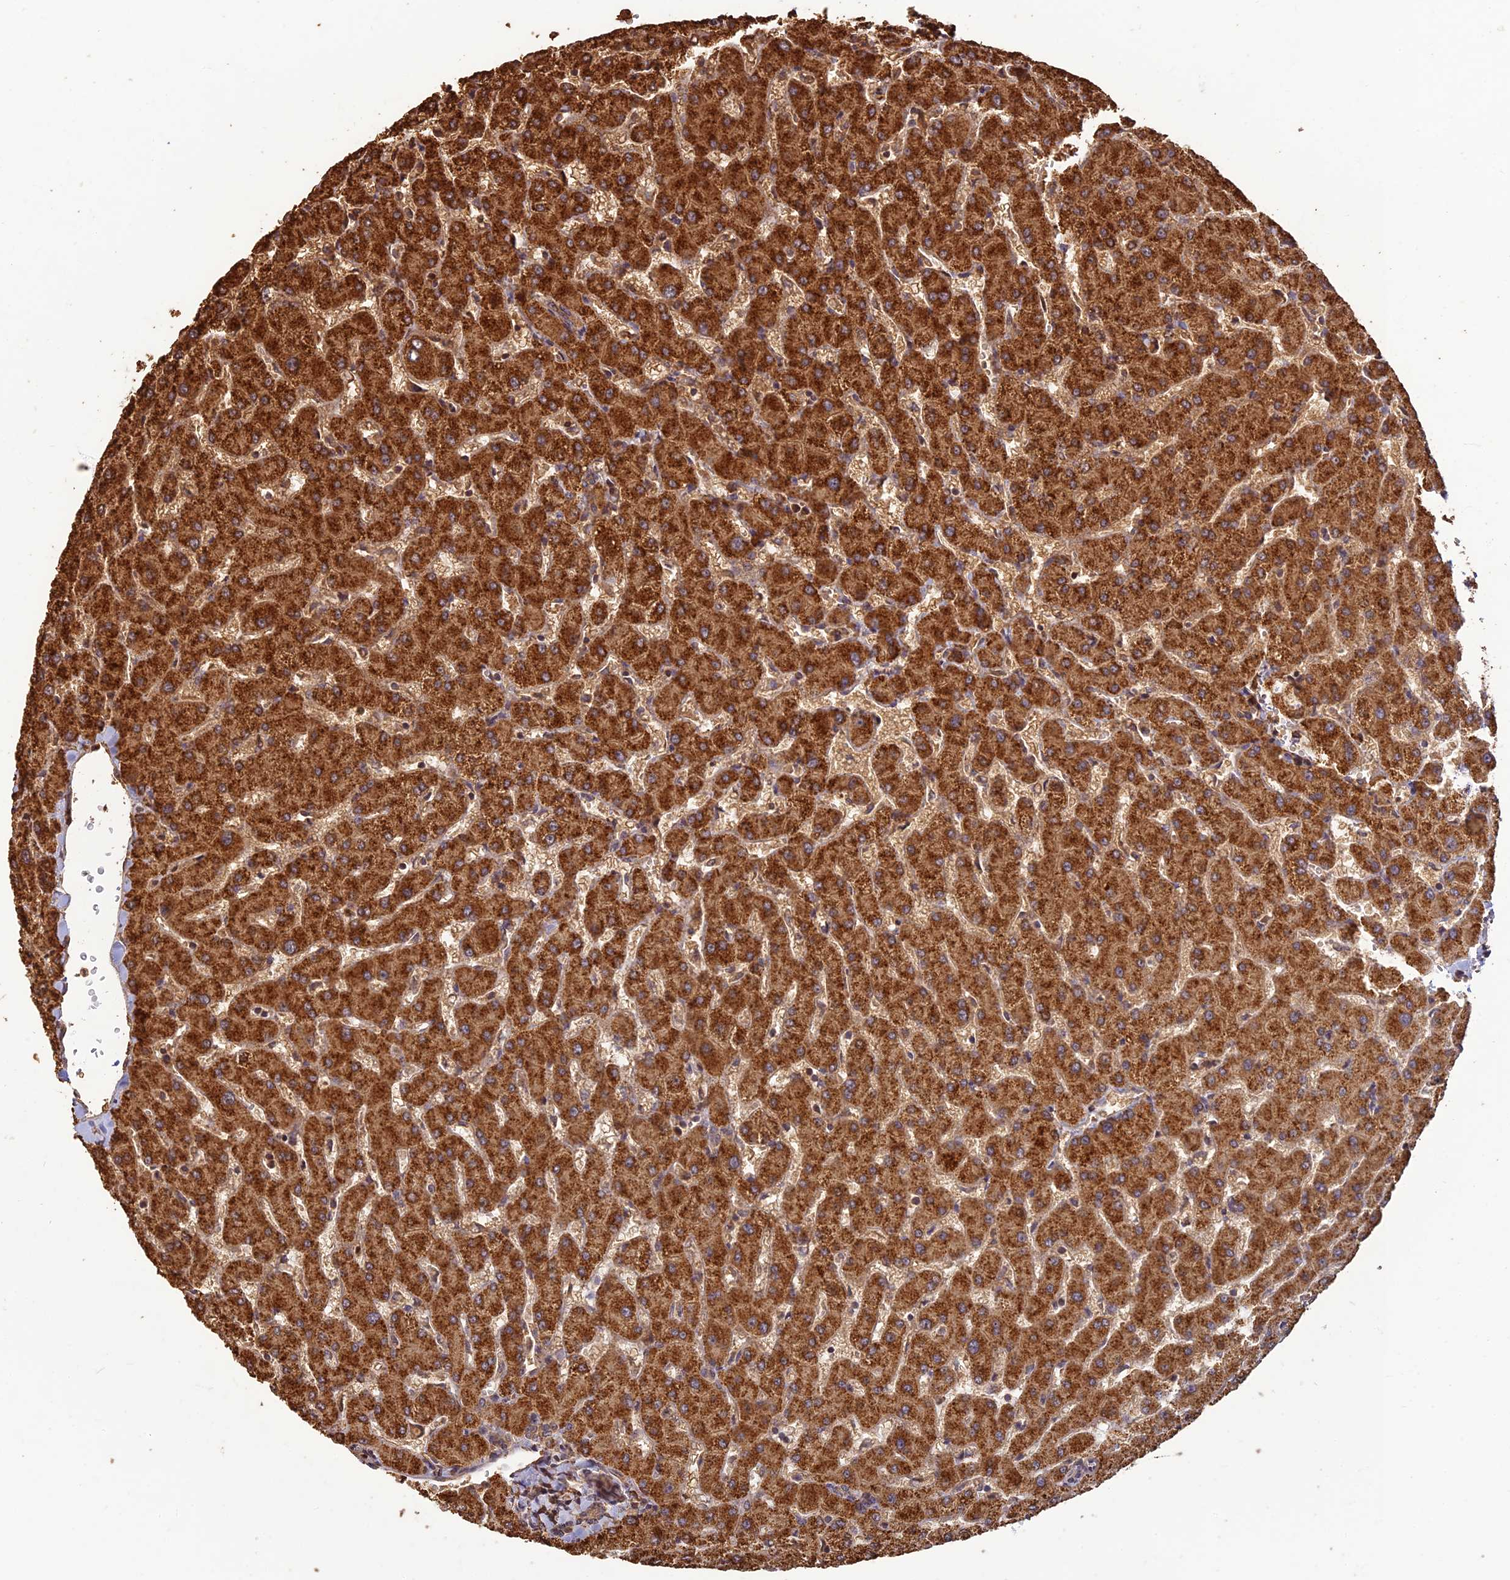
{"staining": {"intensity": "moderate", "quantity": ">75%", "location": "cytoplasmic/membranous,nuclear"}, "tissue": "liver", "cell_type": "Cholangiocytes", "image_type": "normal", "snomed": [{"axis": "morphology", "description": "Normal tissue, NOS"}, {"axis": "topography", "description": "Liver"}], "caption": "Protein expression analysis of normal liver demonstrates moderate cytoplasmic/membranous,nuclear expression in approximately >75% of cholangiocytes.", "gene": "CORO1C", "patient": {"sex": "female", "age": 63}}